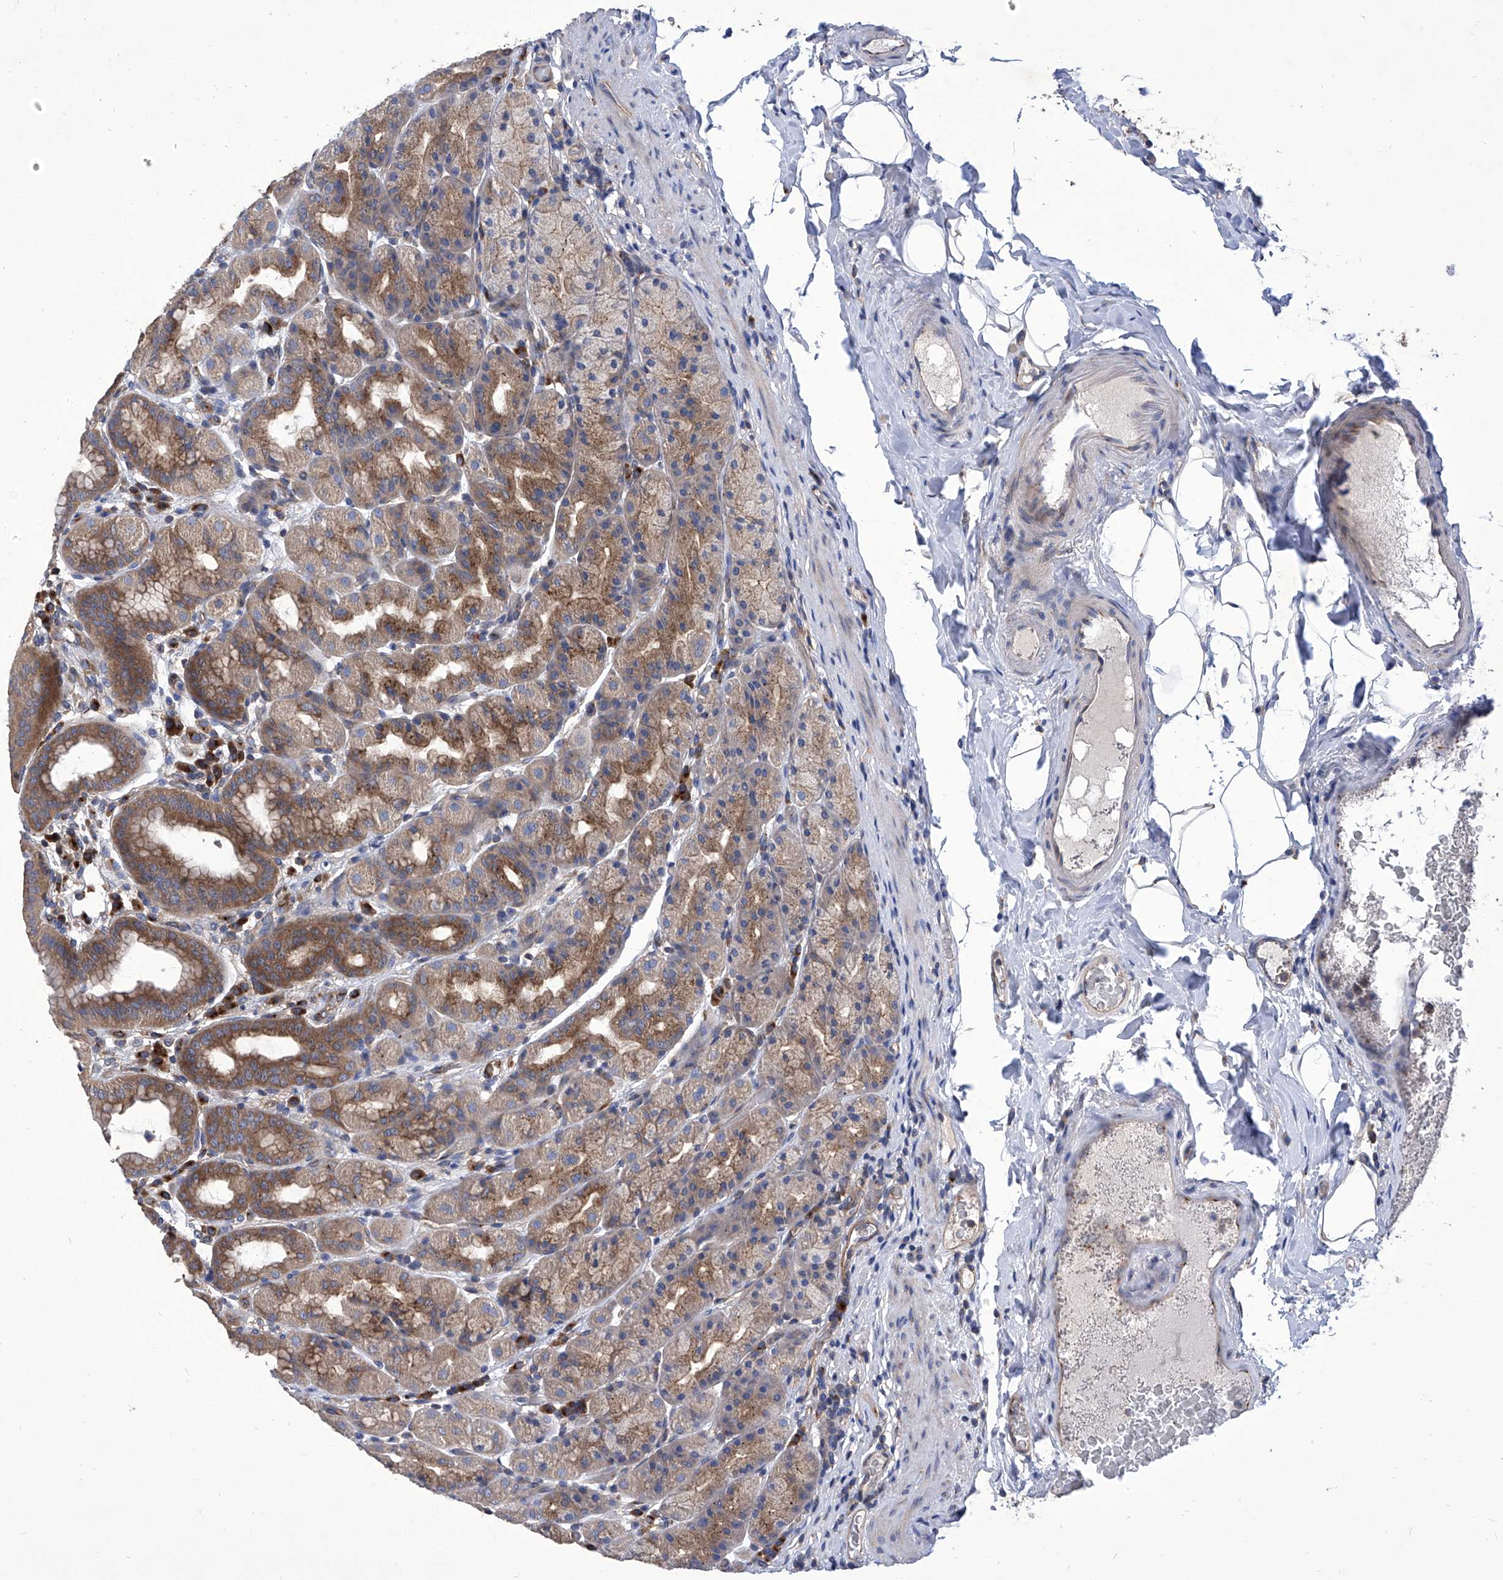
{"staining": {"intensity": "moderate", "quantity": "25%-75%", "location": "cytoplasmic/membranous"}, "tissue": "stomach", "cell_type": "Glandular cells", "image_type": "normal", "snomed": [{"axis": "morphology", "description": "Normal tissue, NOS"}, {"axis": "topography", "description": "Stomach, upper"}], "caption": "Glandular cells reveal medium levels of moderate cytoplasmic/membranous expression in about 25%-75% of cells in benign human stomach. The staining was performed using DAB (3,3'-diaminobenzidine) to visualize the protein expression in brown, while the nuclei were stained in blue with hematoxylin (Magnification: 20x).", "gene": "TJAP1", "patient": {"sex": "male", "age": 68}}